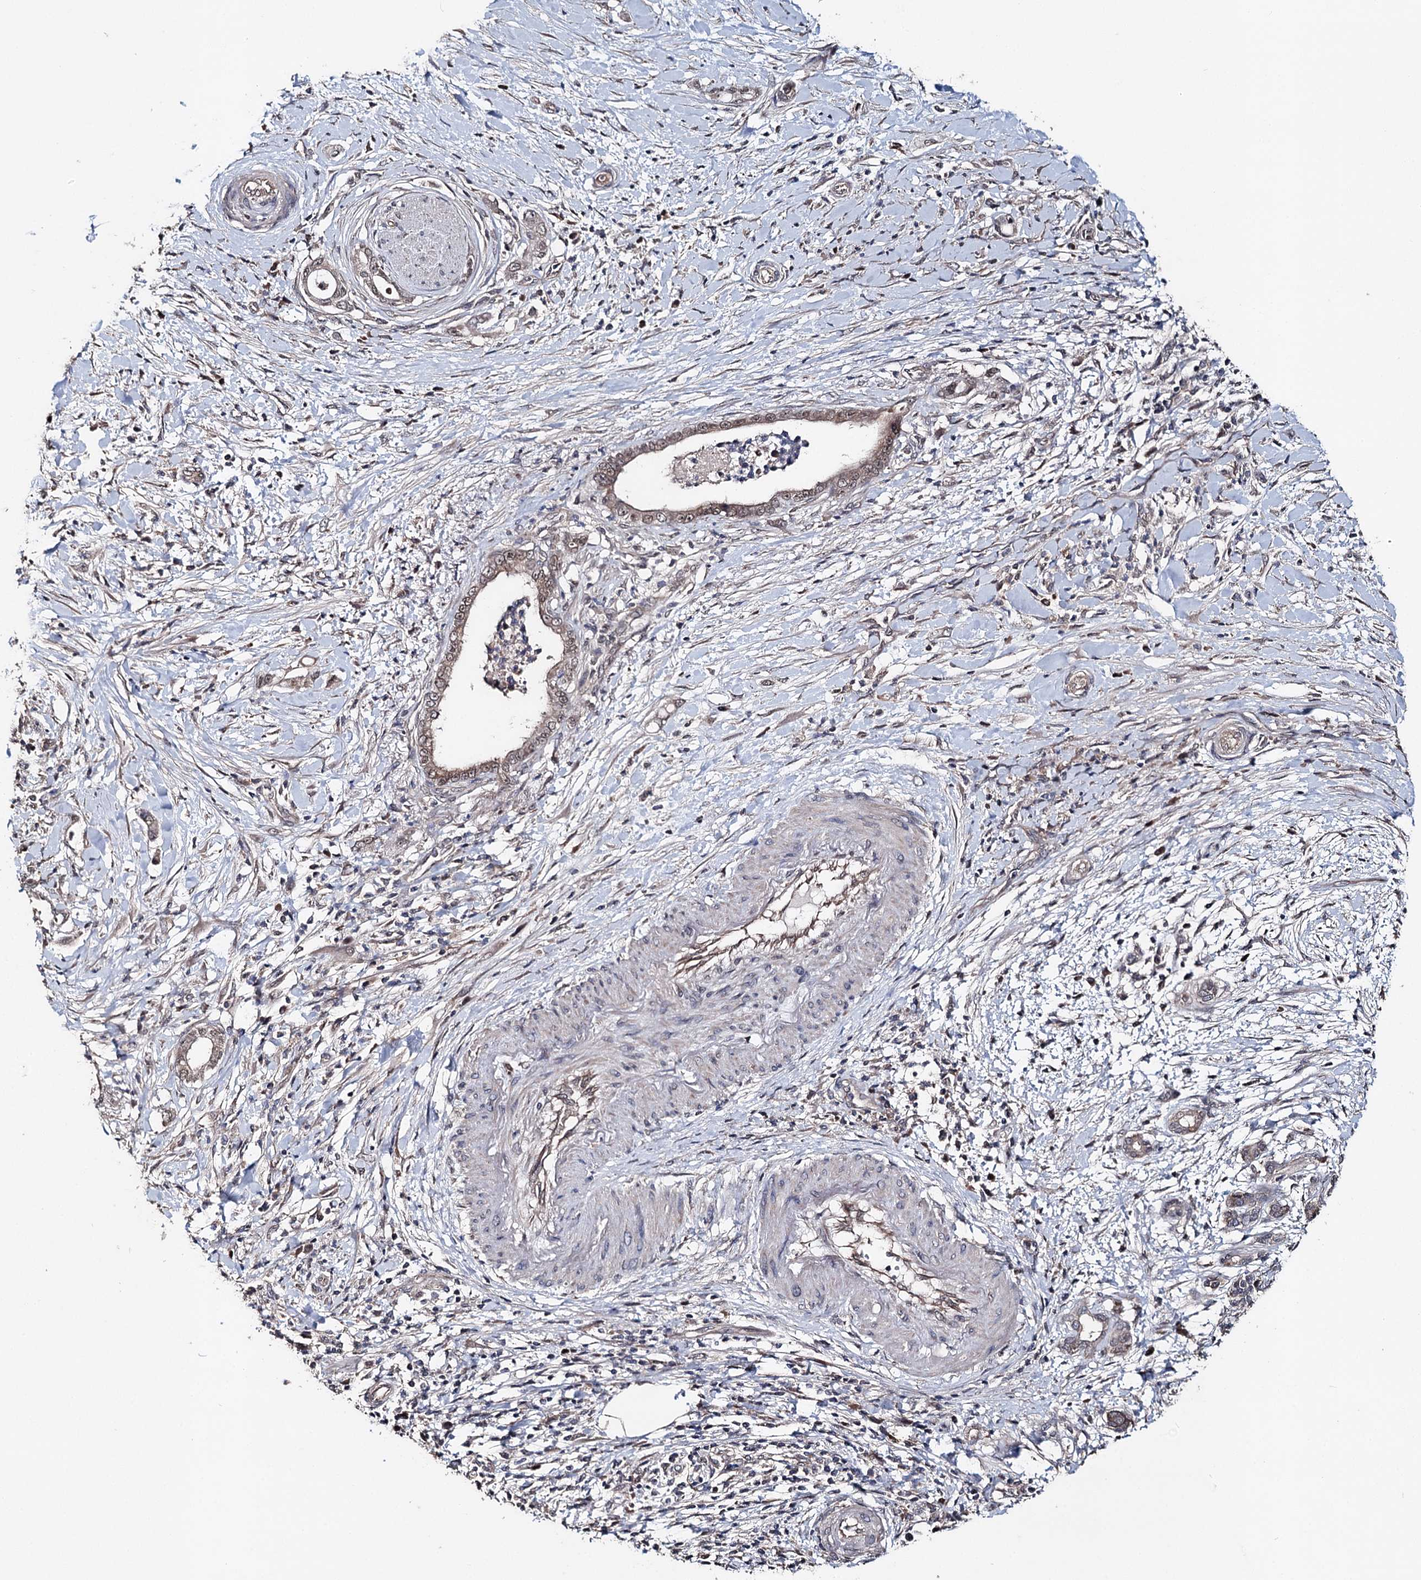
{"staining": {"intensity": "weak", "quantity": "<25%", "location": "cytoplasmic/membranous,nuclear"}, "tissue": "pancreatic cancer", "cell_type": "Tumor cells", "image_type": "cancer", "snomed": [{"axis": "morphology", "description": "Adenocarcinoma, NOS"}, {"axis": "topography", "description": "Pancreas"}], "caption": "The image displays no staining of tumor cells in pancreatic cancer.", "gene": "NOPCHAP1", "patient": {"sex": "female", "age": 55}}